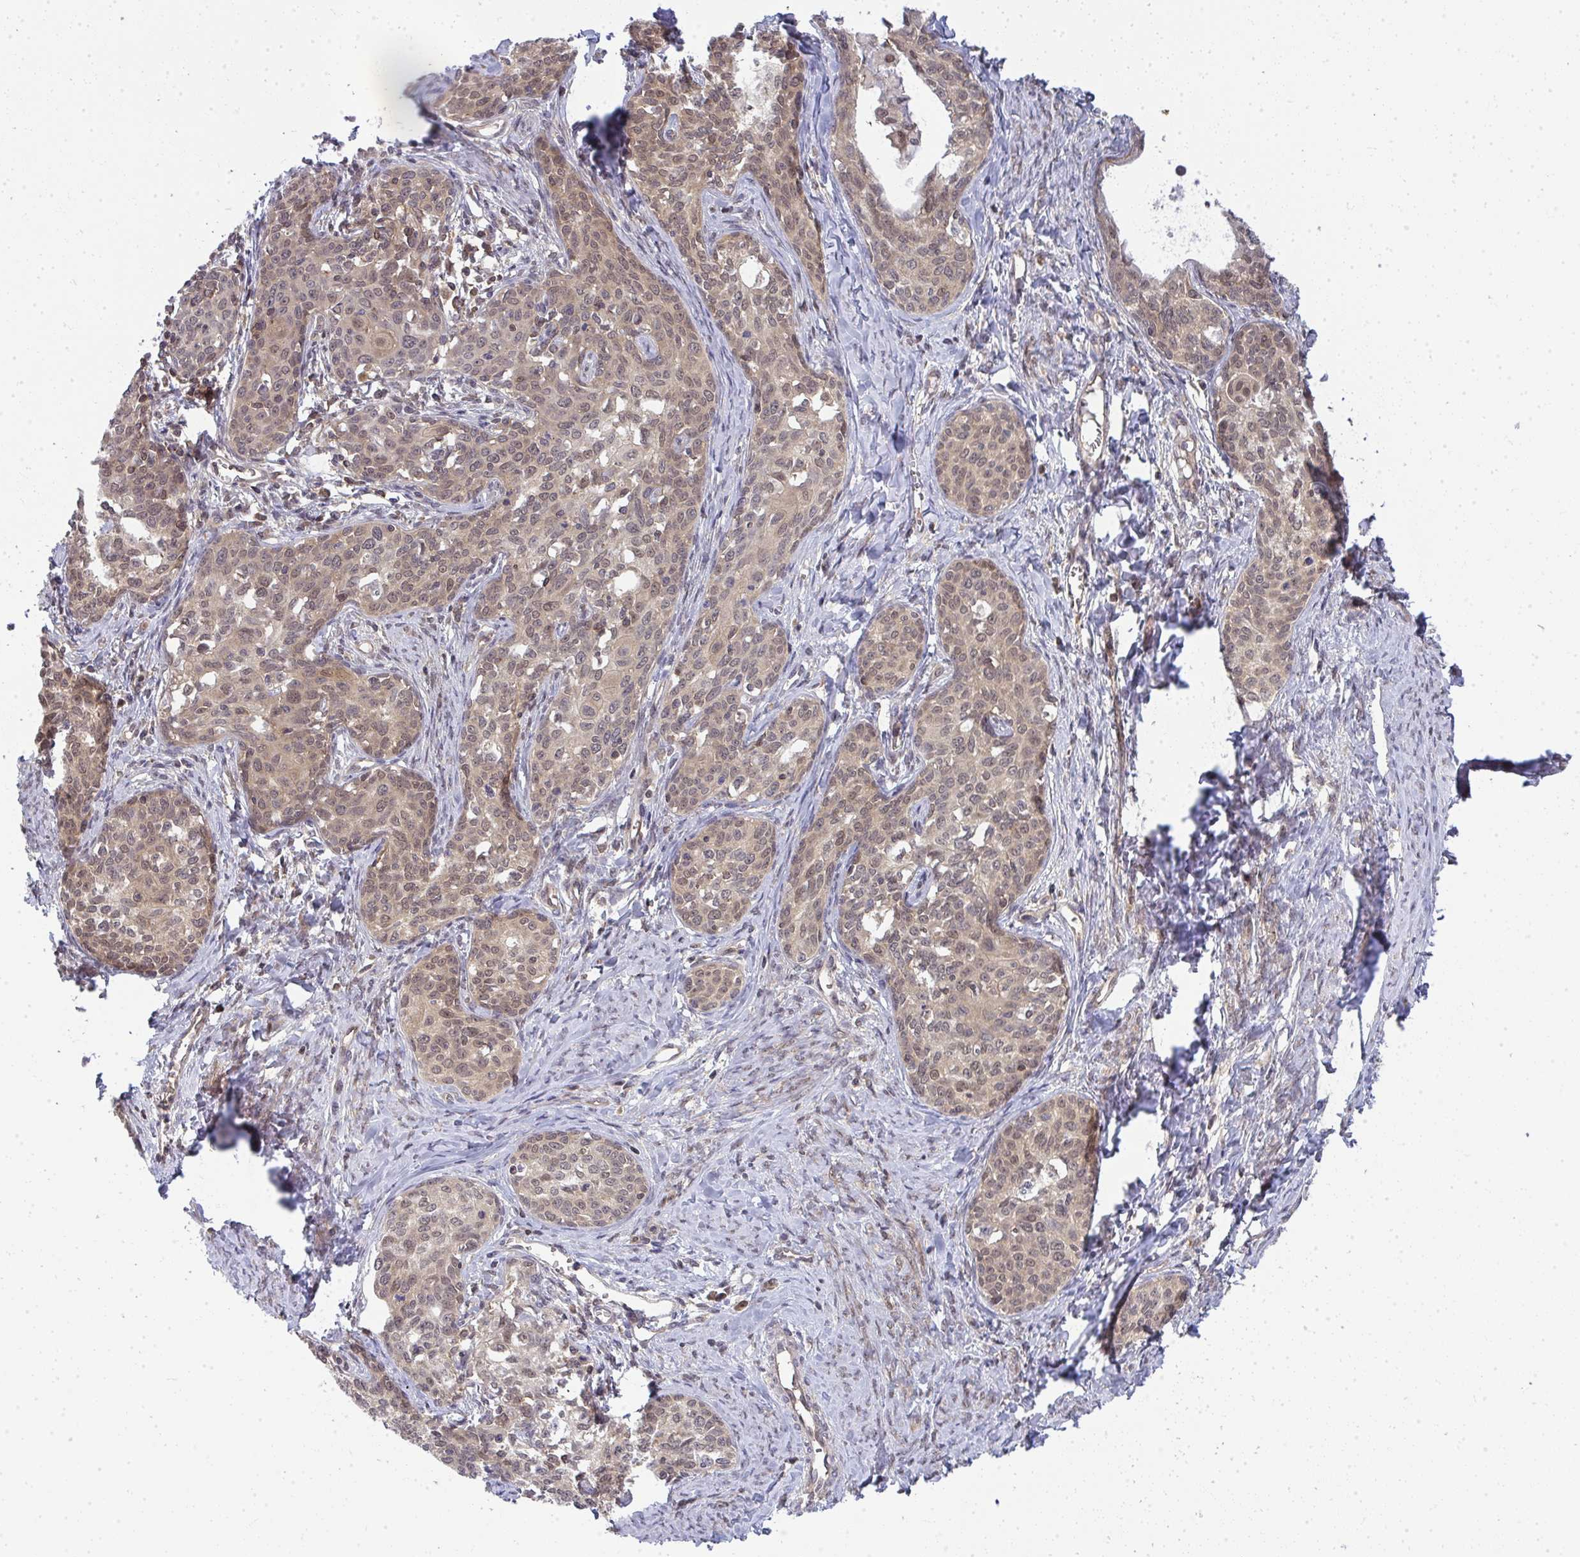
{"staining": {"intensity": "weak", "quantity": ">75%", "location": "cytoplasmic/membranous,nuclear"}, "tissue": "cervical cancer", "cell_type": "Tumor cells", "image_type": "cancer", "snomed": [{"axis": "morphology", "description": "Squamous cell carcinoma, NOS"}, {"axis": "morphology", "description": "Adenocarcinoma, NOS"}, {"axis": "topography", "description": "Cervix"}], "caption": "Immunohistochemistry (IHC) micrograph of cervical squamous cell carcinoma stained for a protein (brown), which reveals low levels of weak cytoplasmic/membranous and nuclear expression in approximately >75% of tumor cells.", "gene": "HDHD2", "patient": {"sex": "female", "age": 52}}